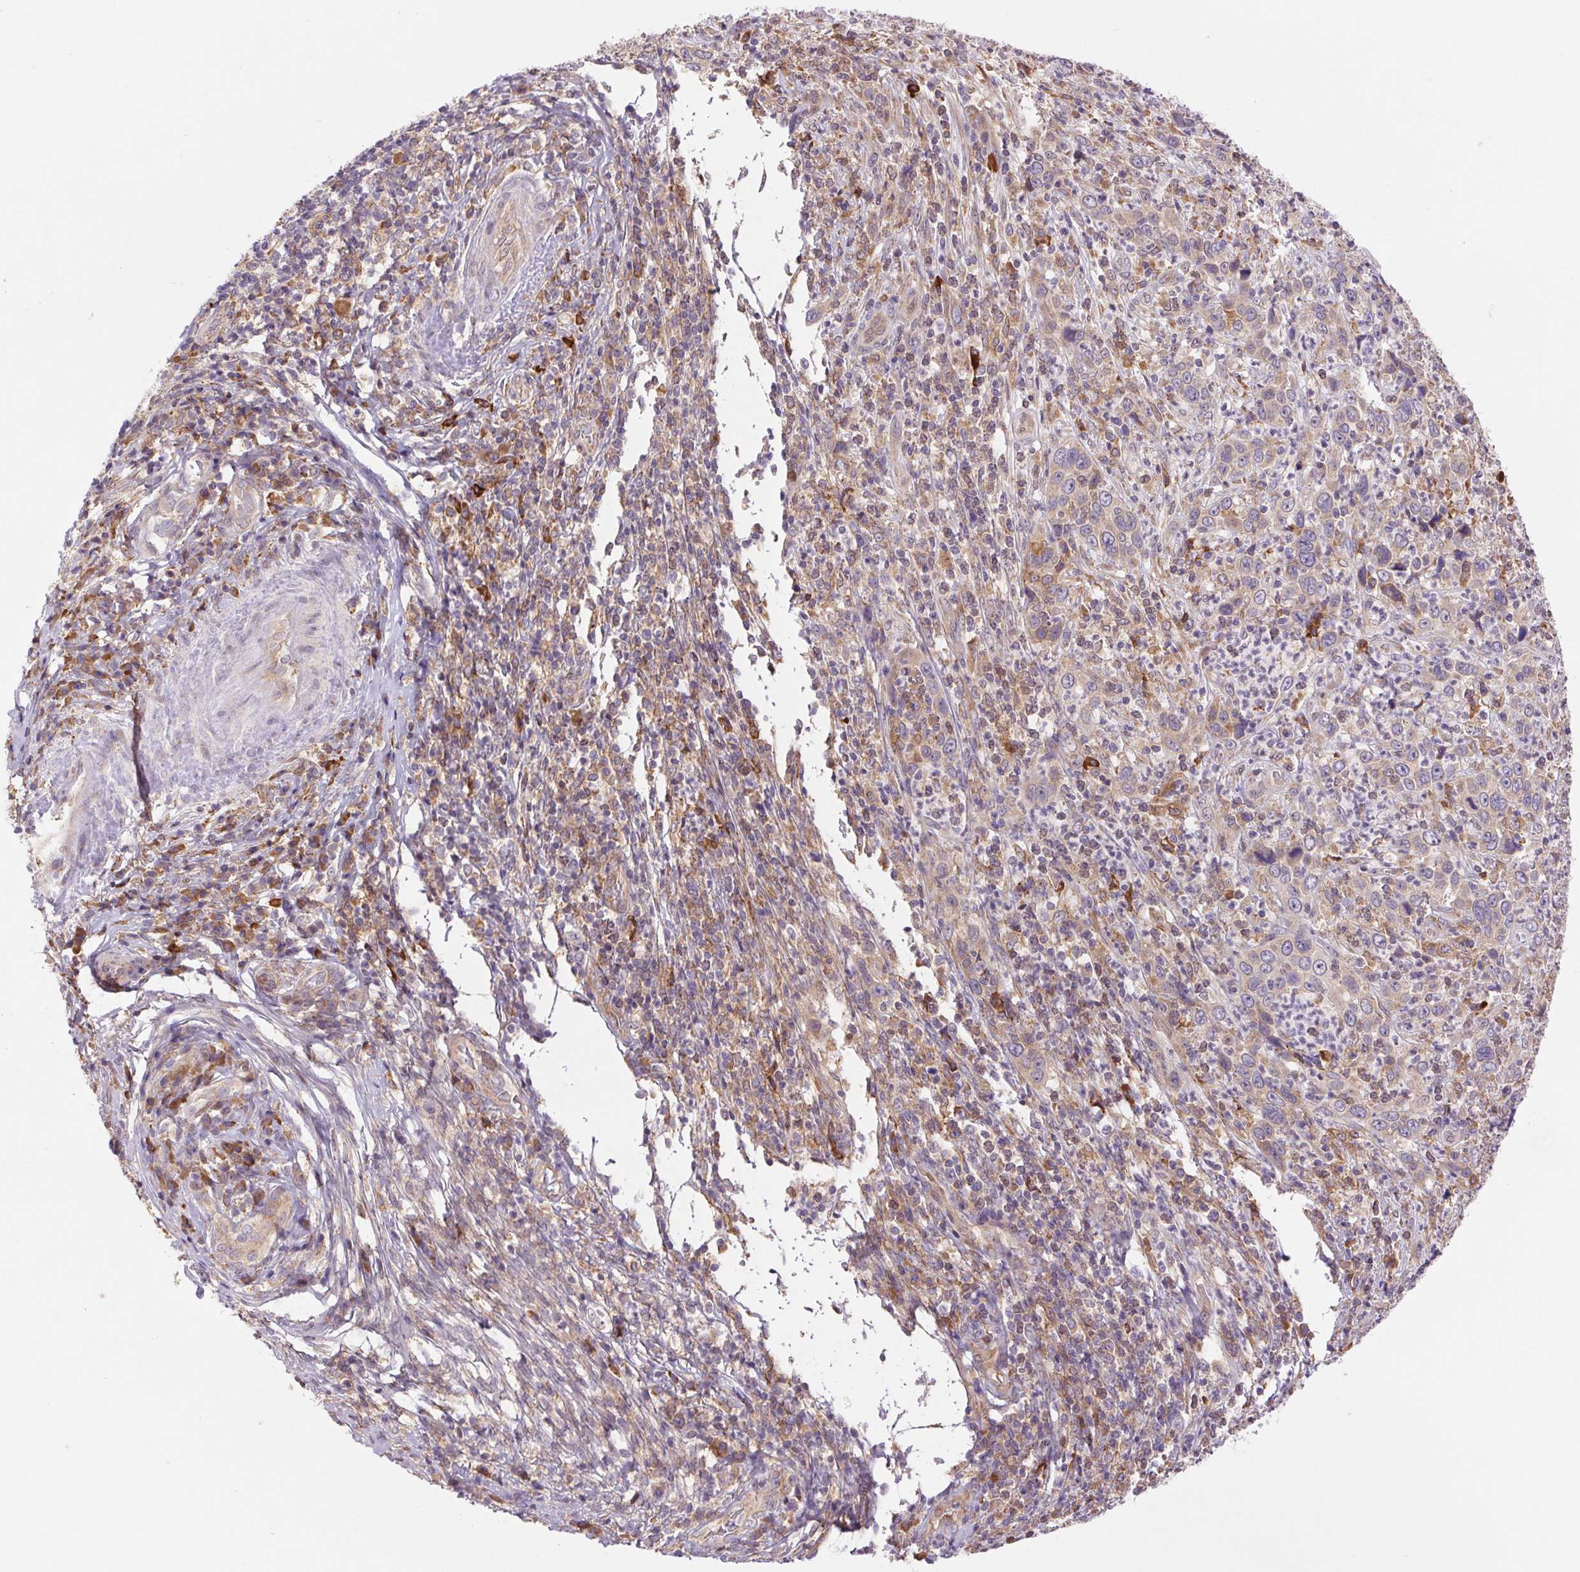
{"staining": {"intensity": "weak", "quantity": "25%-75%", "location": "cytoplasmic/membranous"}, "tissue": "cervical cancer", "cell_type": "Tumor cells", "image_type": "cancer", "snomed": [{"axis": "morphology", "description": "Squamous cell carcinoma, NOS"}, {"axis": "topography", "description": "Cervix"}], "caption": "Weak cytoplasmic/membranous protein positivity is appreciated in about 25%-75% of tumor cells in cervical squamous cell carcinoma. (DAB IHC, brown staining for protein, blue staining for nuclei).", "gene": "KLHL20", "patient": {"sex": "female", "age": 46}}